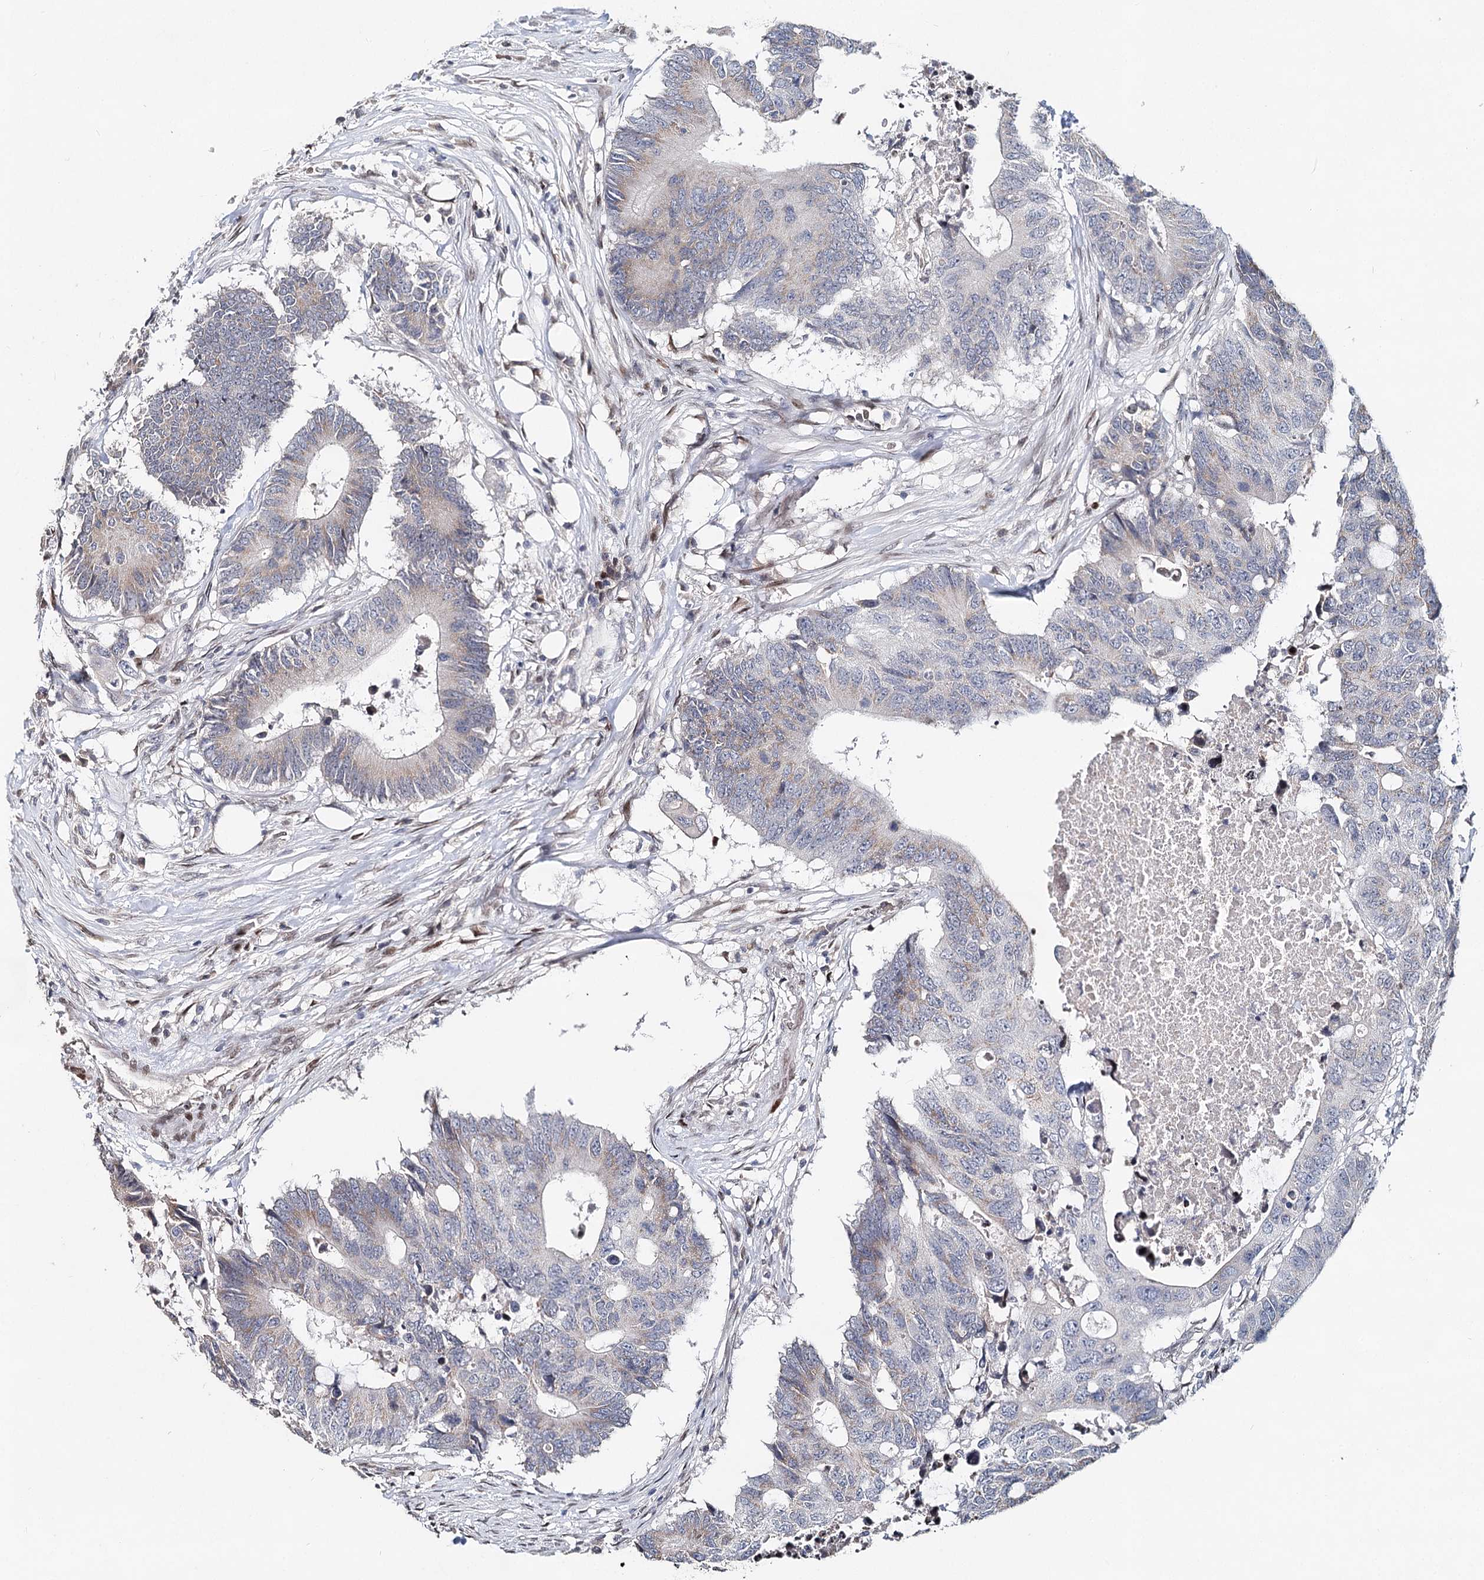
{"staining": {"intensity": "weak", "quantity": "<25%", "location": "cytoplasmic/membranous"}, "tissue": "colorectal cancer", "cell_type": "Tumor cells", "image_type": "cancer", "snomed": [{"axis": "morphology", "description": "Adenocarcinoma, NOS"}, {"axis": "topography", "description": "Colon"}], "caption": "Immunohistochemical staining of colorectal cancer (adenocarcinoma) exhibits no significant expression in tumor cells.", "gene": "FRMD4A", "patient": {"sex": "male", "age": 71}}